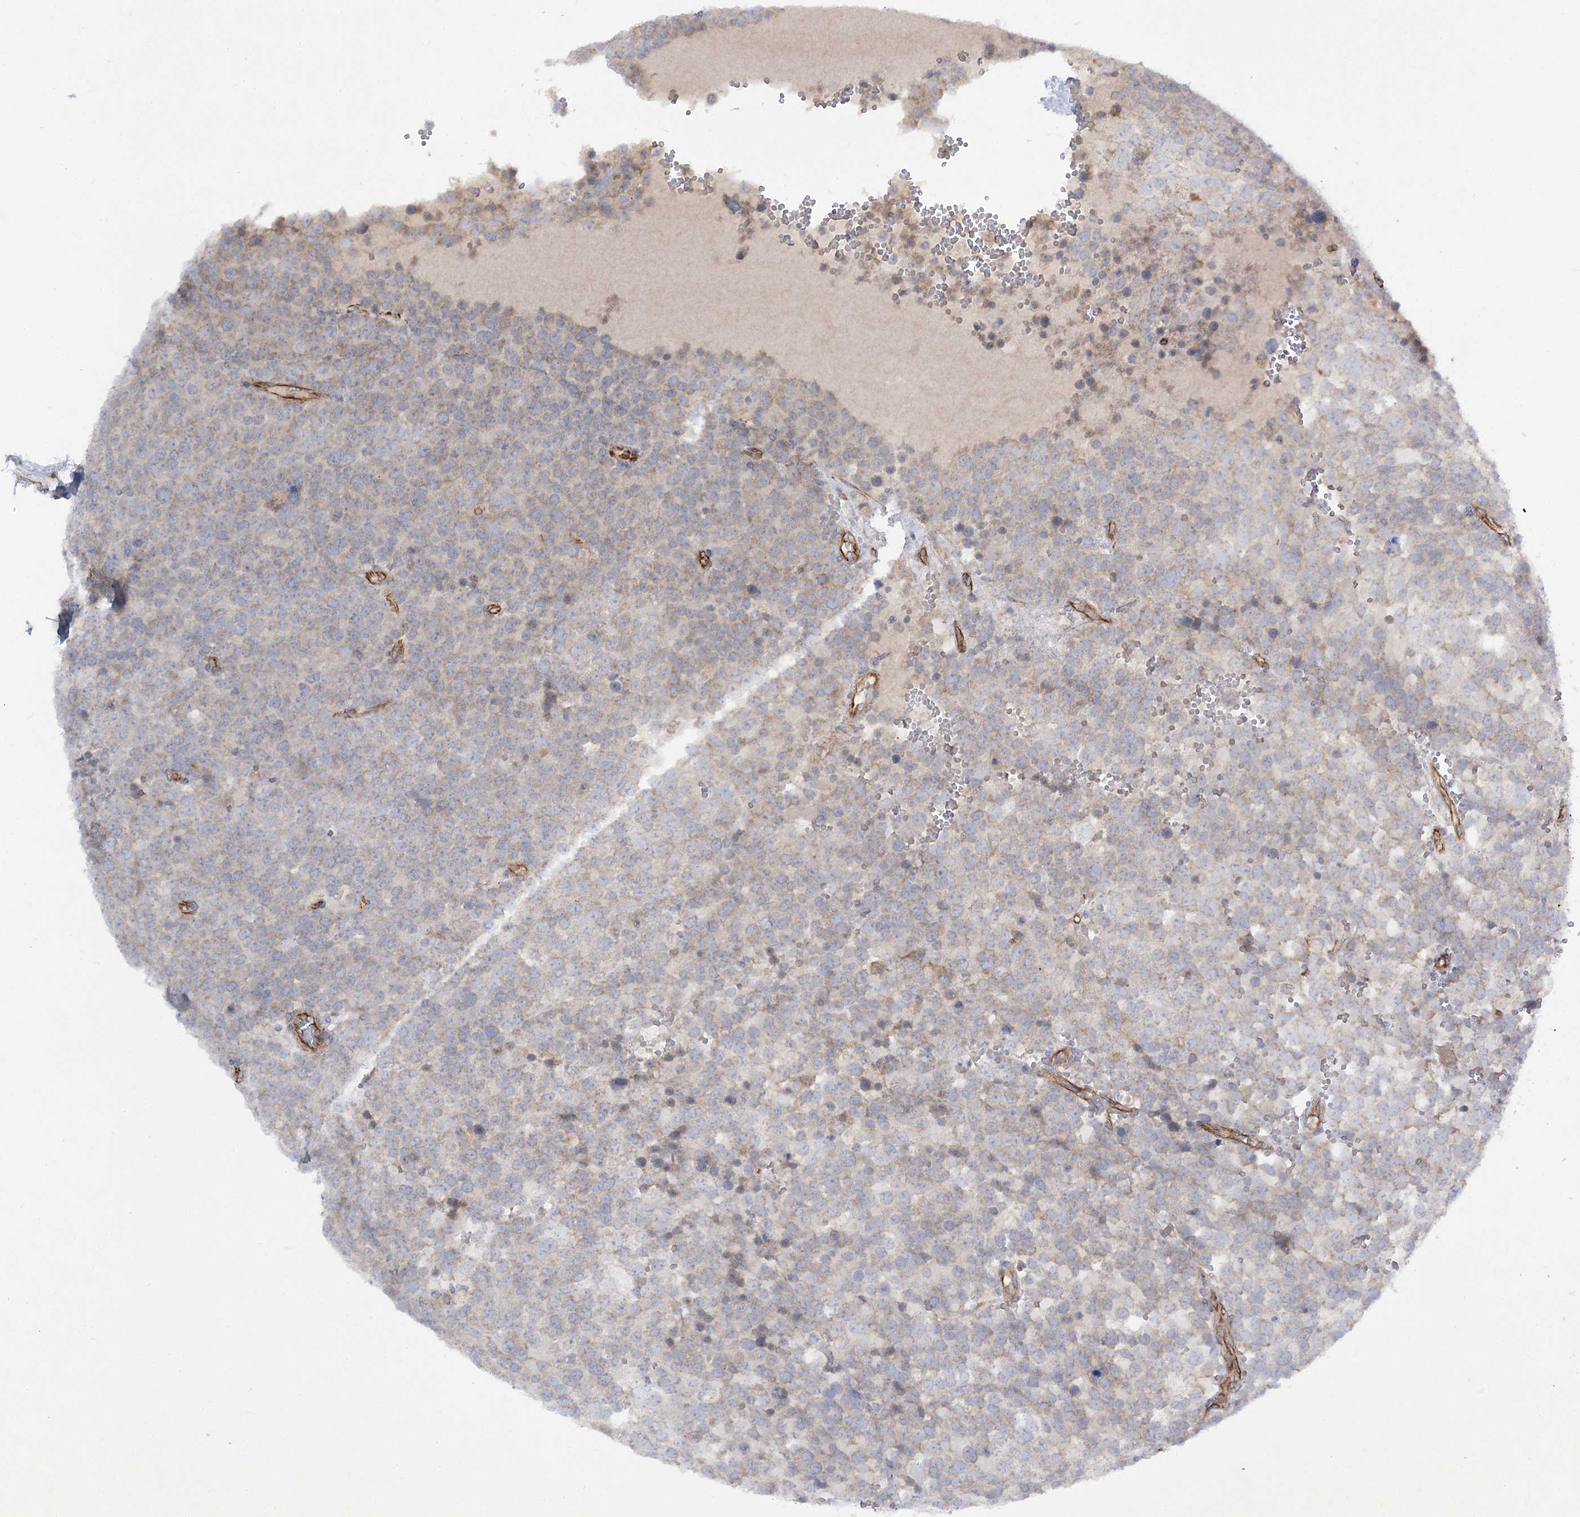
{"staining": {"intensity": "weak", "quantity": "<25%", "location": "cytoplasmic/membranous"}, "tissue": "testis cancer", "cell_type": "Tumor cells", "image_type": "cancer", "snomed": [{"axis": "morphology", "description": "Seminoma, NOS"}, {"axis": "topography", "description": "Testis"}], "caption": "Protein analysis of testis cancer reveals no significant staining in tumor cells.", "gene": "KIAA0825", "patient": {"sex": "male", "age": 71}}